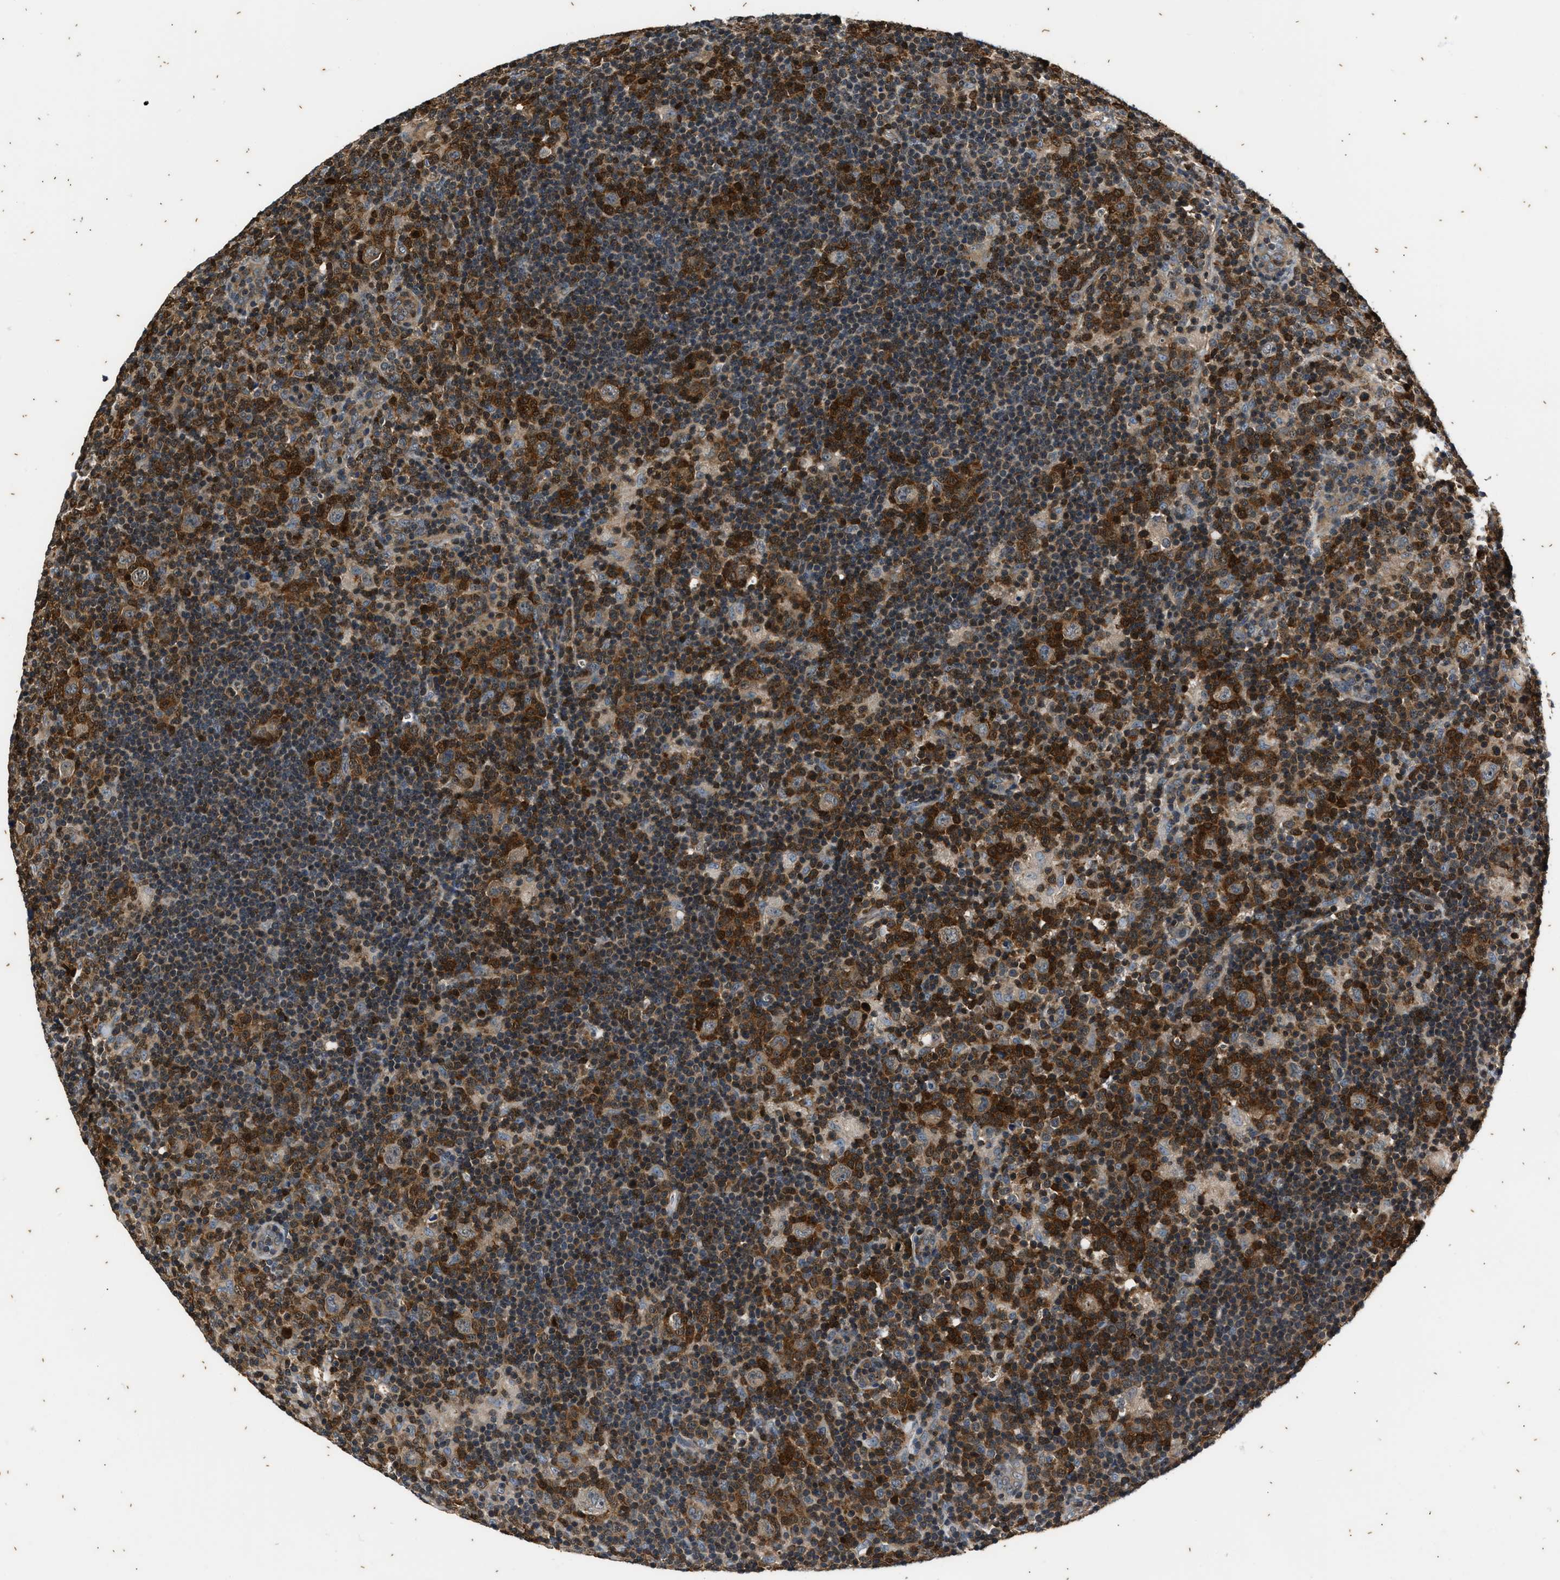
{"staining": {"intensity": "weak", "quantity": ">75%", "location": "cytoplasmic/membranous"}, "tissue": "lymphoma", "cell_type": "Tumor cells", "image_type": "cancer", "snomed": [{"axis": "morphology", "description": "Hodgkin's disease, NOS"}, {"axis": "topography", "description": "Lymph node"}], "caption": "Protein analysis of Hodgkin's disease tissue reveals weak cytoplasmic/membranous expression in about >75% of tumor cells.", "gene": "PTPN7", "patient": {"sex": "female", "age": 57}}